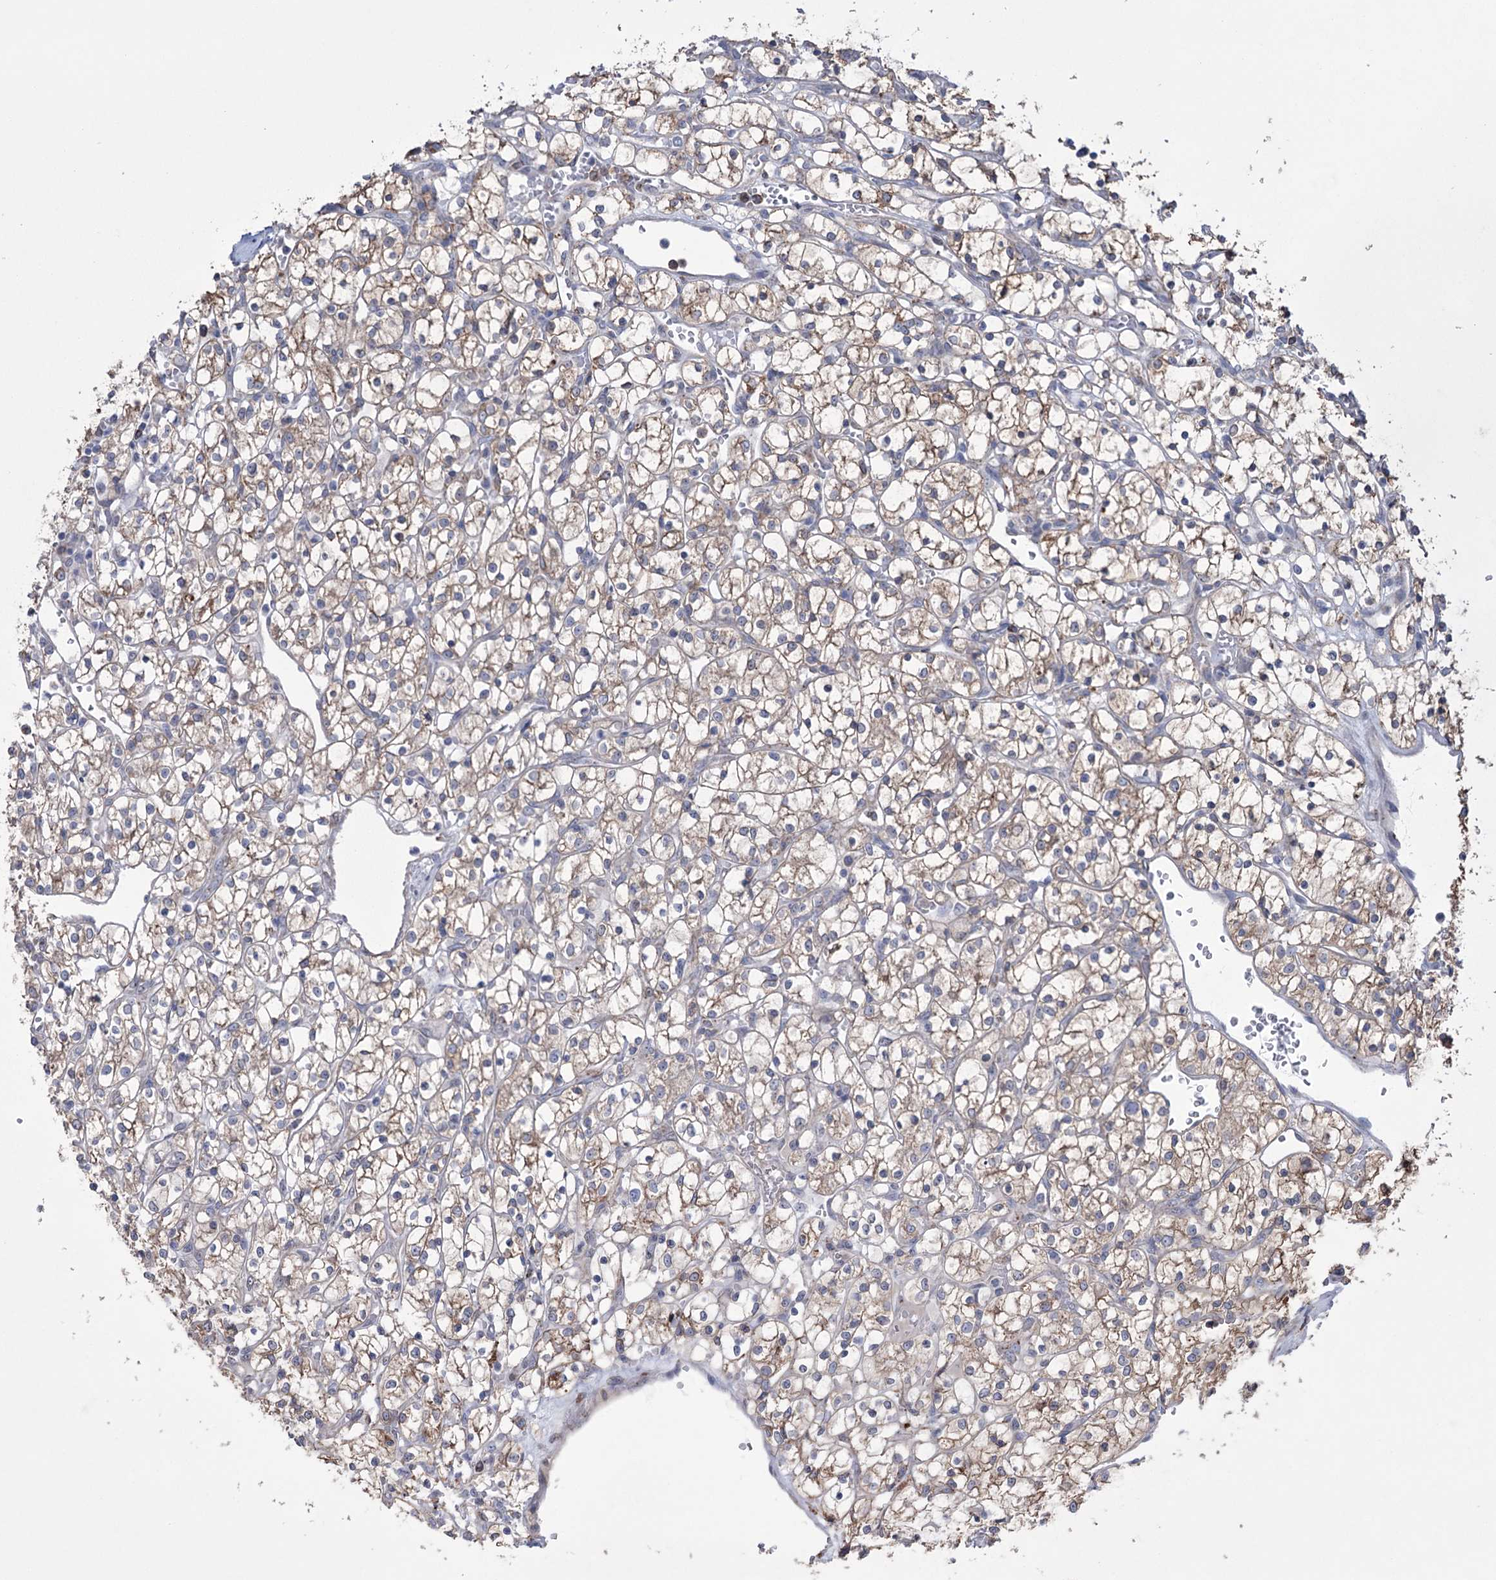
{"staining": {"intensity": "moderate", "quantity": ">75%", "location": "cytoplasmic/membranous"}, "tissue": "renal cancer", "cell_type": "Tumor cells", "image_type": "cancer", "snomed": [{"axis": "morphology", "description": "Adenocarcinoma, NOS"}, {"axis": "topography", "description": "Kidney"}], "caption": "This image demonstrates immunohistochemistry staining of renal adenocarcinoma, with medium moderate cytoplasmic/membranous staining in approximately >75% of tumor cells.", "gene": "TRIM71", "patient": {"sex": "female", "age": 69}}